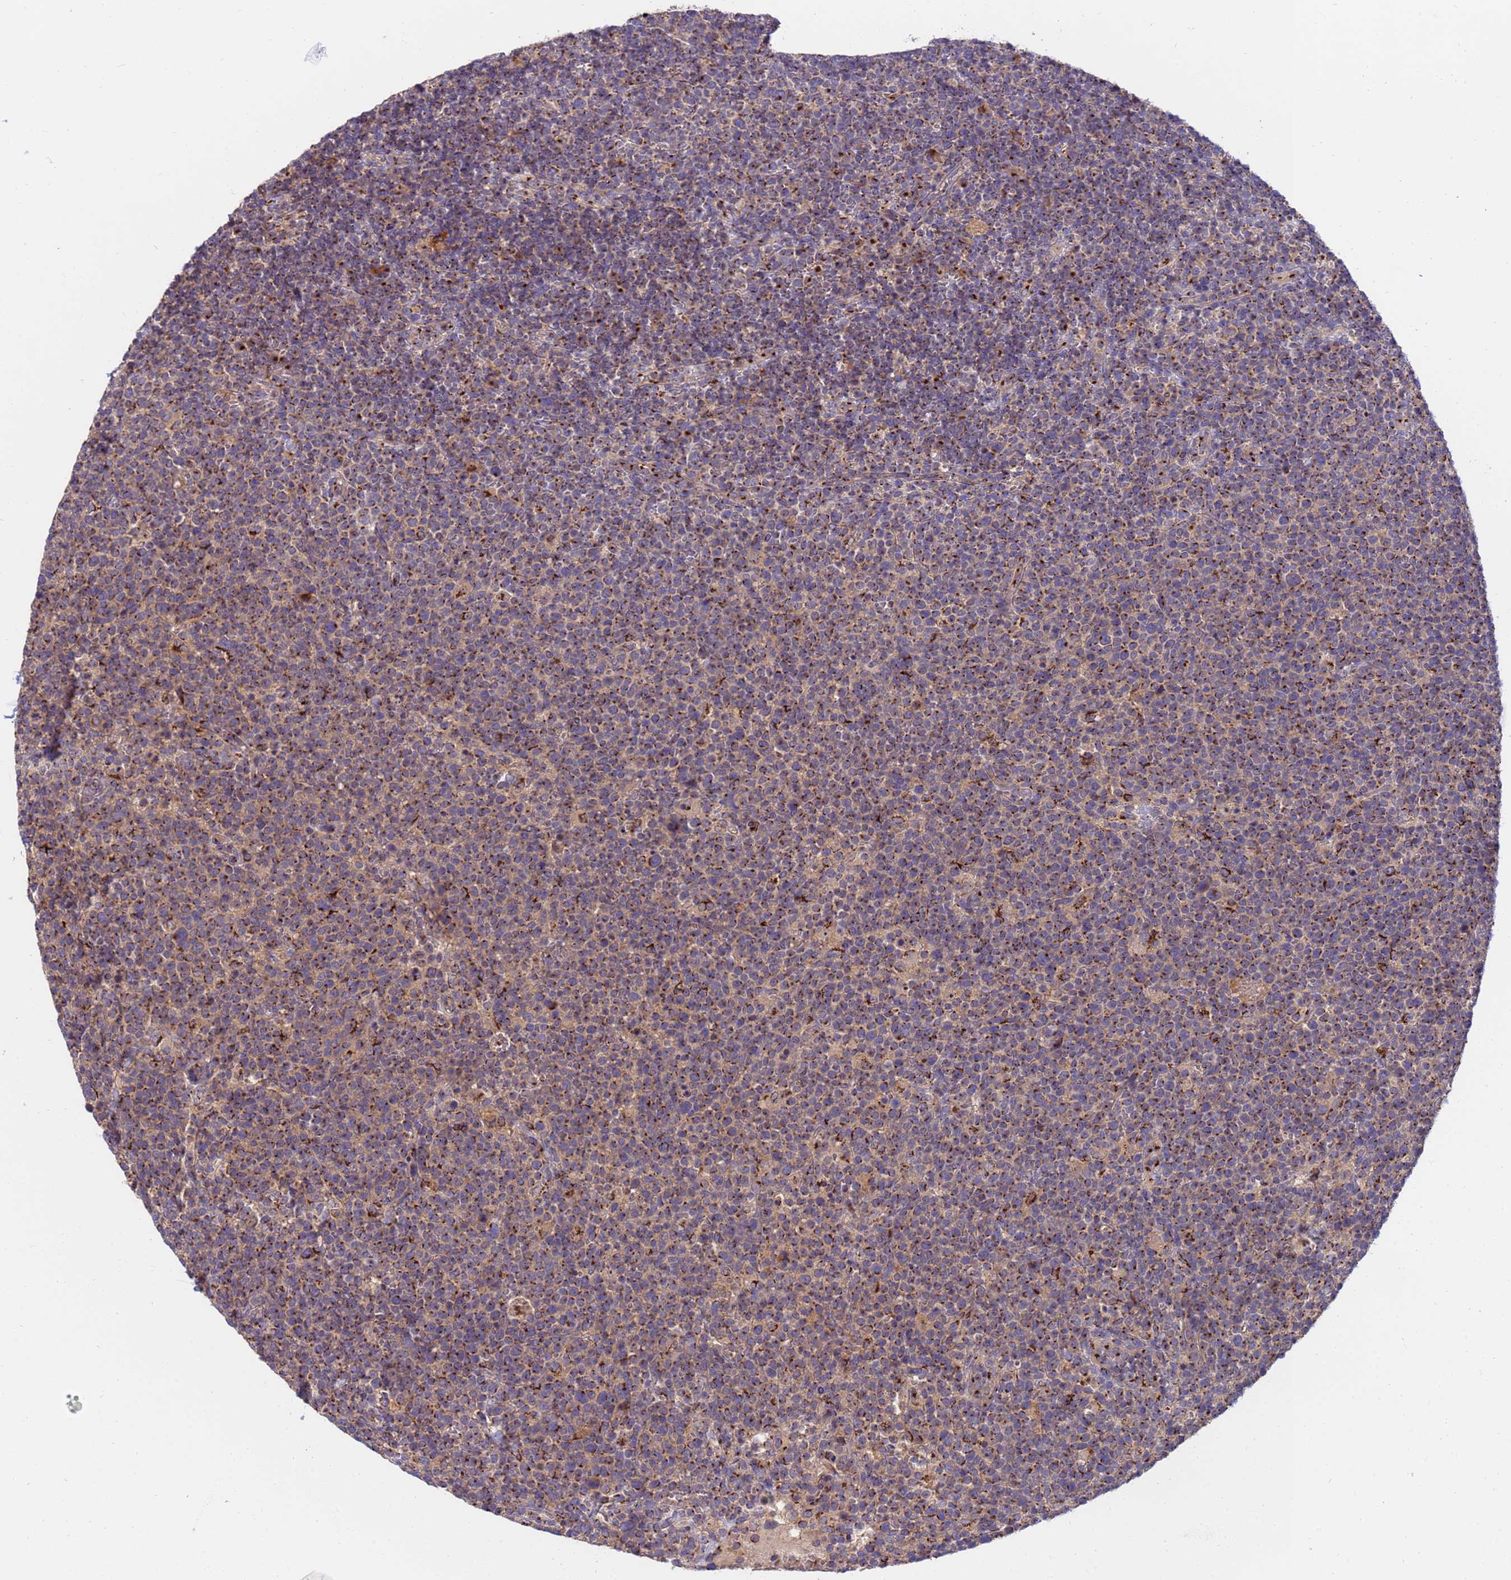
{"staining": {"intensity": "moderate", "quantity": ">75%", "location": "cytoplasmic/membranous"}, "tissue": "lymphoma", "cell_type": "Tumor cells", "image_type": "cancer", "snomed": [{"axis": "morphology", "description": "Malignant lymphoma, non-Hodgkin's type, High grade"}, {"axis": "topography", "description": "Lymph node"}], "caption": "Protein staining of malignant lymphoma, non-Hodgkin's type (high-grade) tissue exhibits moderate cytoplasmic/membranous staining in approximately >75% of tumor cells. (DAB IHC with brightfield microscopy, high magnification).", "gene": "HPS3", "patient": {"sex": "male", "age": 61}}